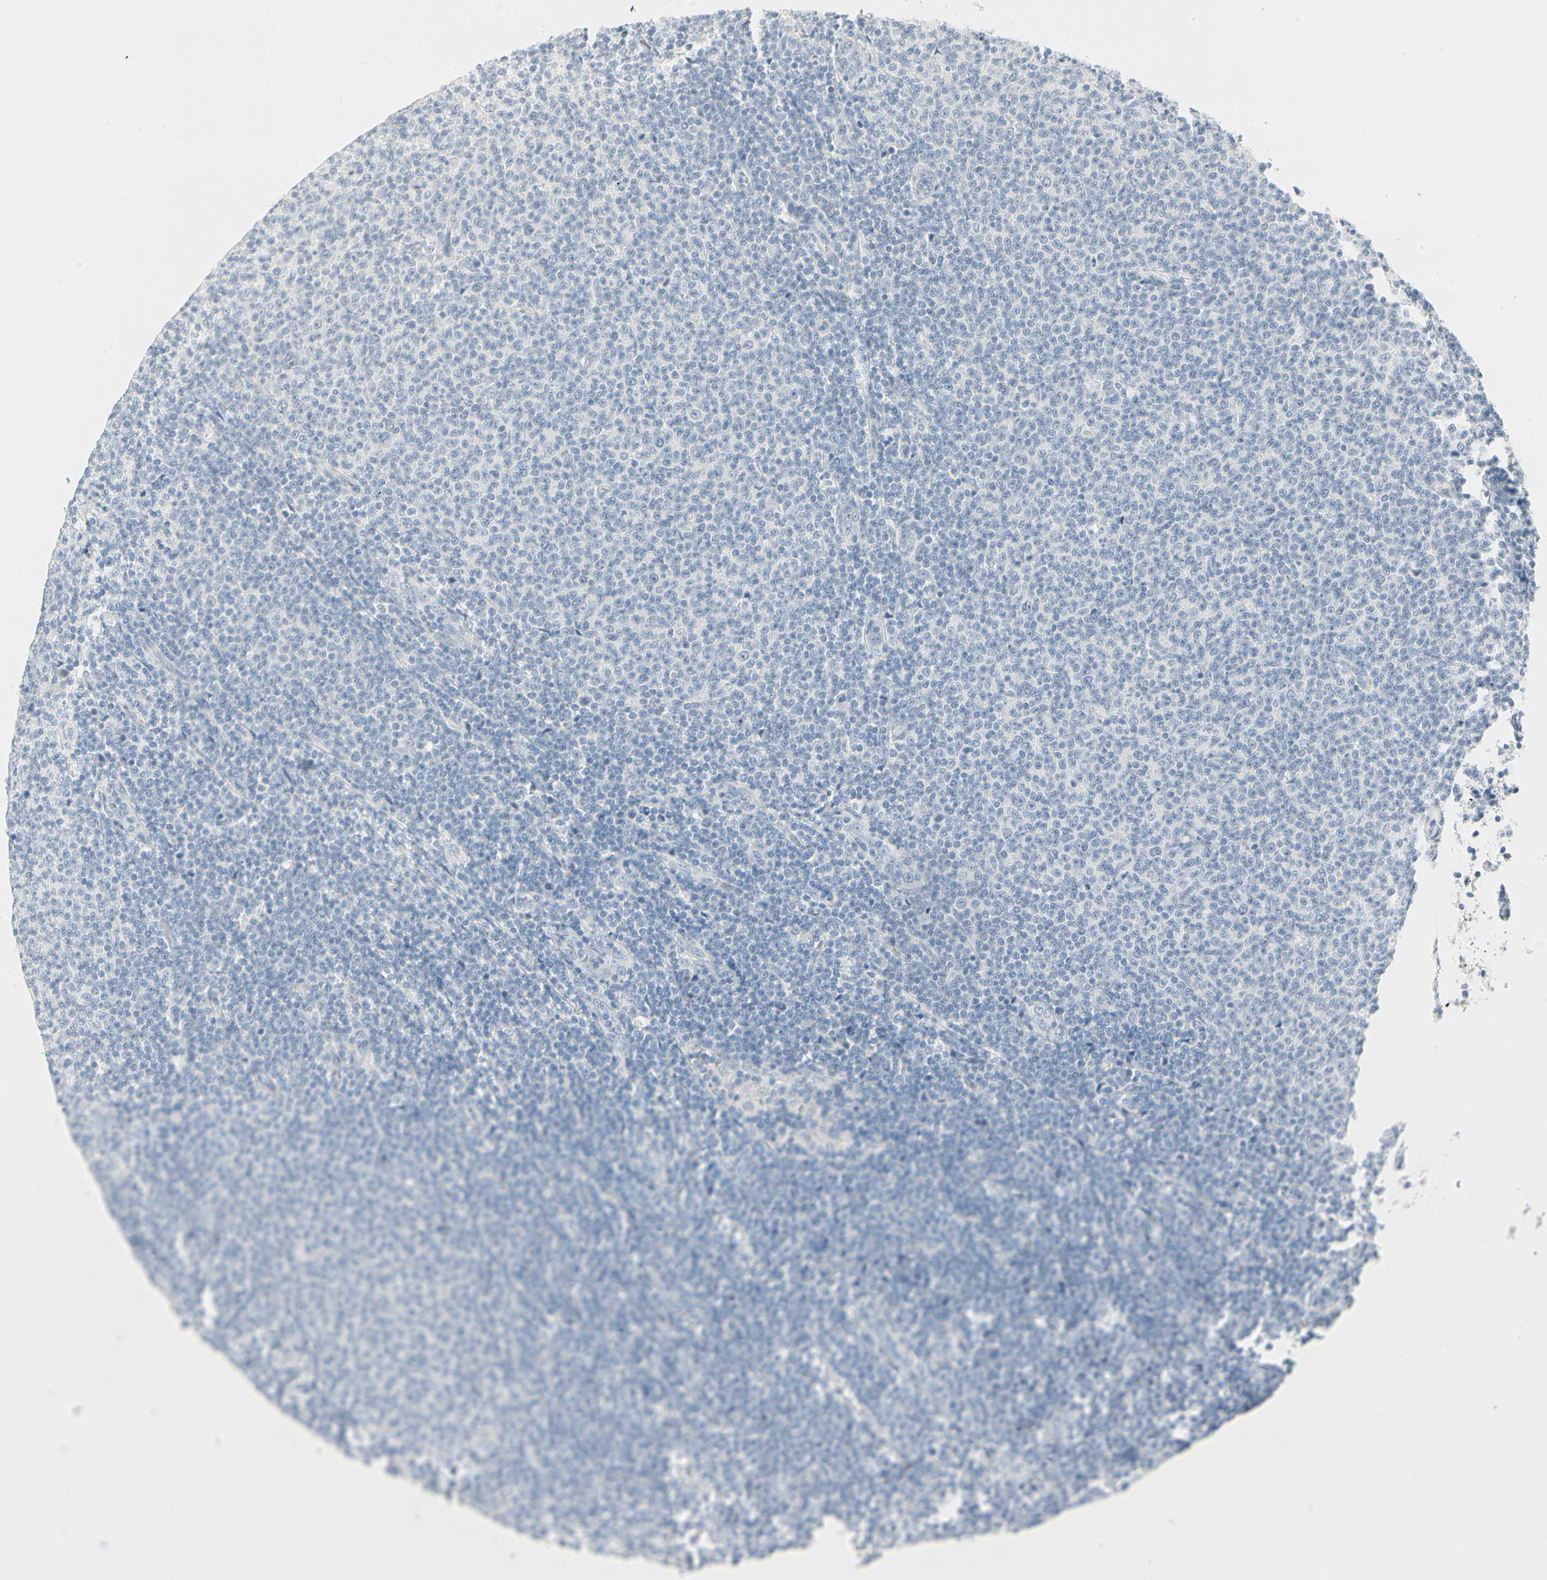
{"staining": {"intensity": "negative", "quantity": "none", "location": "none"}, "tissue": "lymphoma", "cell_type": "Tumor cells", "image_type": "cancer", "snomed": [{"axis": "morphology", "description": "Malignant lymphoma, non-Hodgkin's type, Low grade"}, {"axis": "topography", "description": "Lymph node"}], "caption": "Tumor cells show no significant expression in low-grade malignant lymphoma, non-Hodgkin's type.", "gene": "MLLT10", "patient": {"sex": "male", "age": 66}}